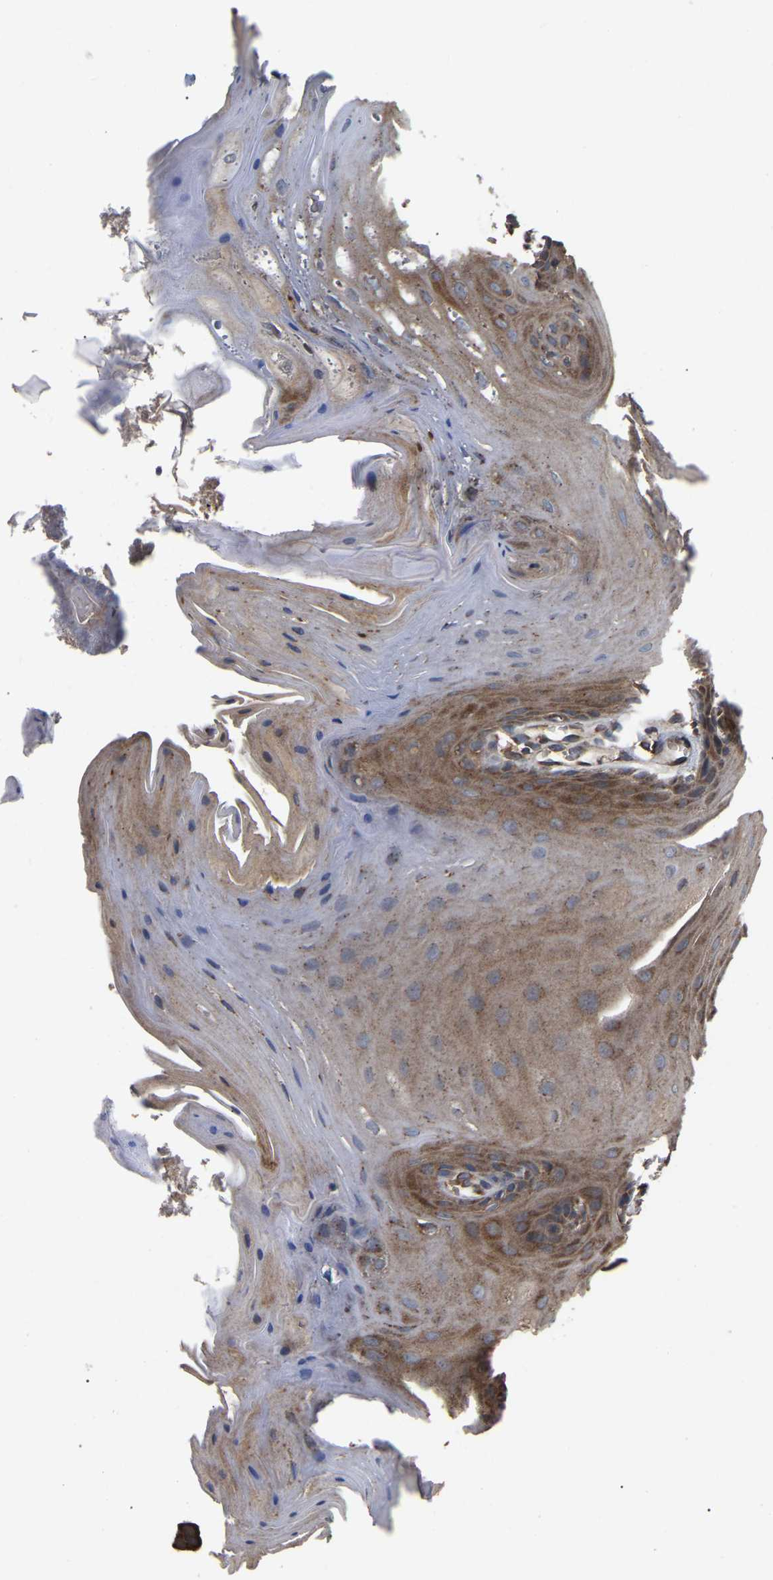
{"staining": {"intensity": "moderate", "quantity": ">75%", "location": "cytoplasmic/membranous"}, "tissue": "oral mucosa", "cell_type": "Squamous epithelial cells", "image_type": "normal", "snomed": [{"axis": "morphology", "description": "Normal tissue, NOS"}, {"axis": "morphology", "description": "Squamous cell carcinoma, NOS"}, {"axis": "topography", "description": "Oral tissue"}, {"axis": "topography", "description": "Head-Neck"}], "caption": "The image exhibits staining of unremarkable oral mucosa, revealing moderate cytoplasmic/membranous protein expression (brown color) within squamous epithelial cells.", "gene": "GCC1", "patient": {"sex": "male", "age": 71}}